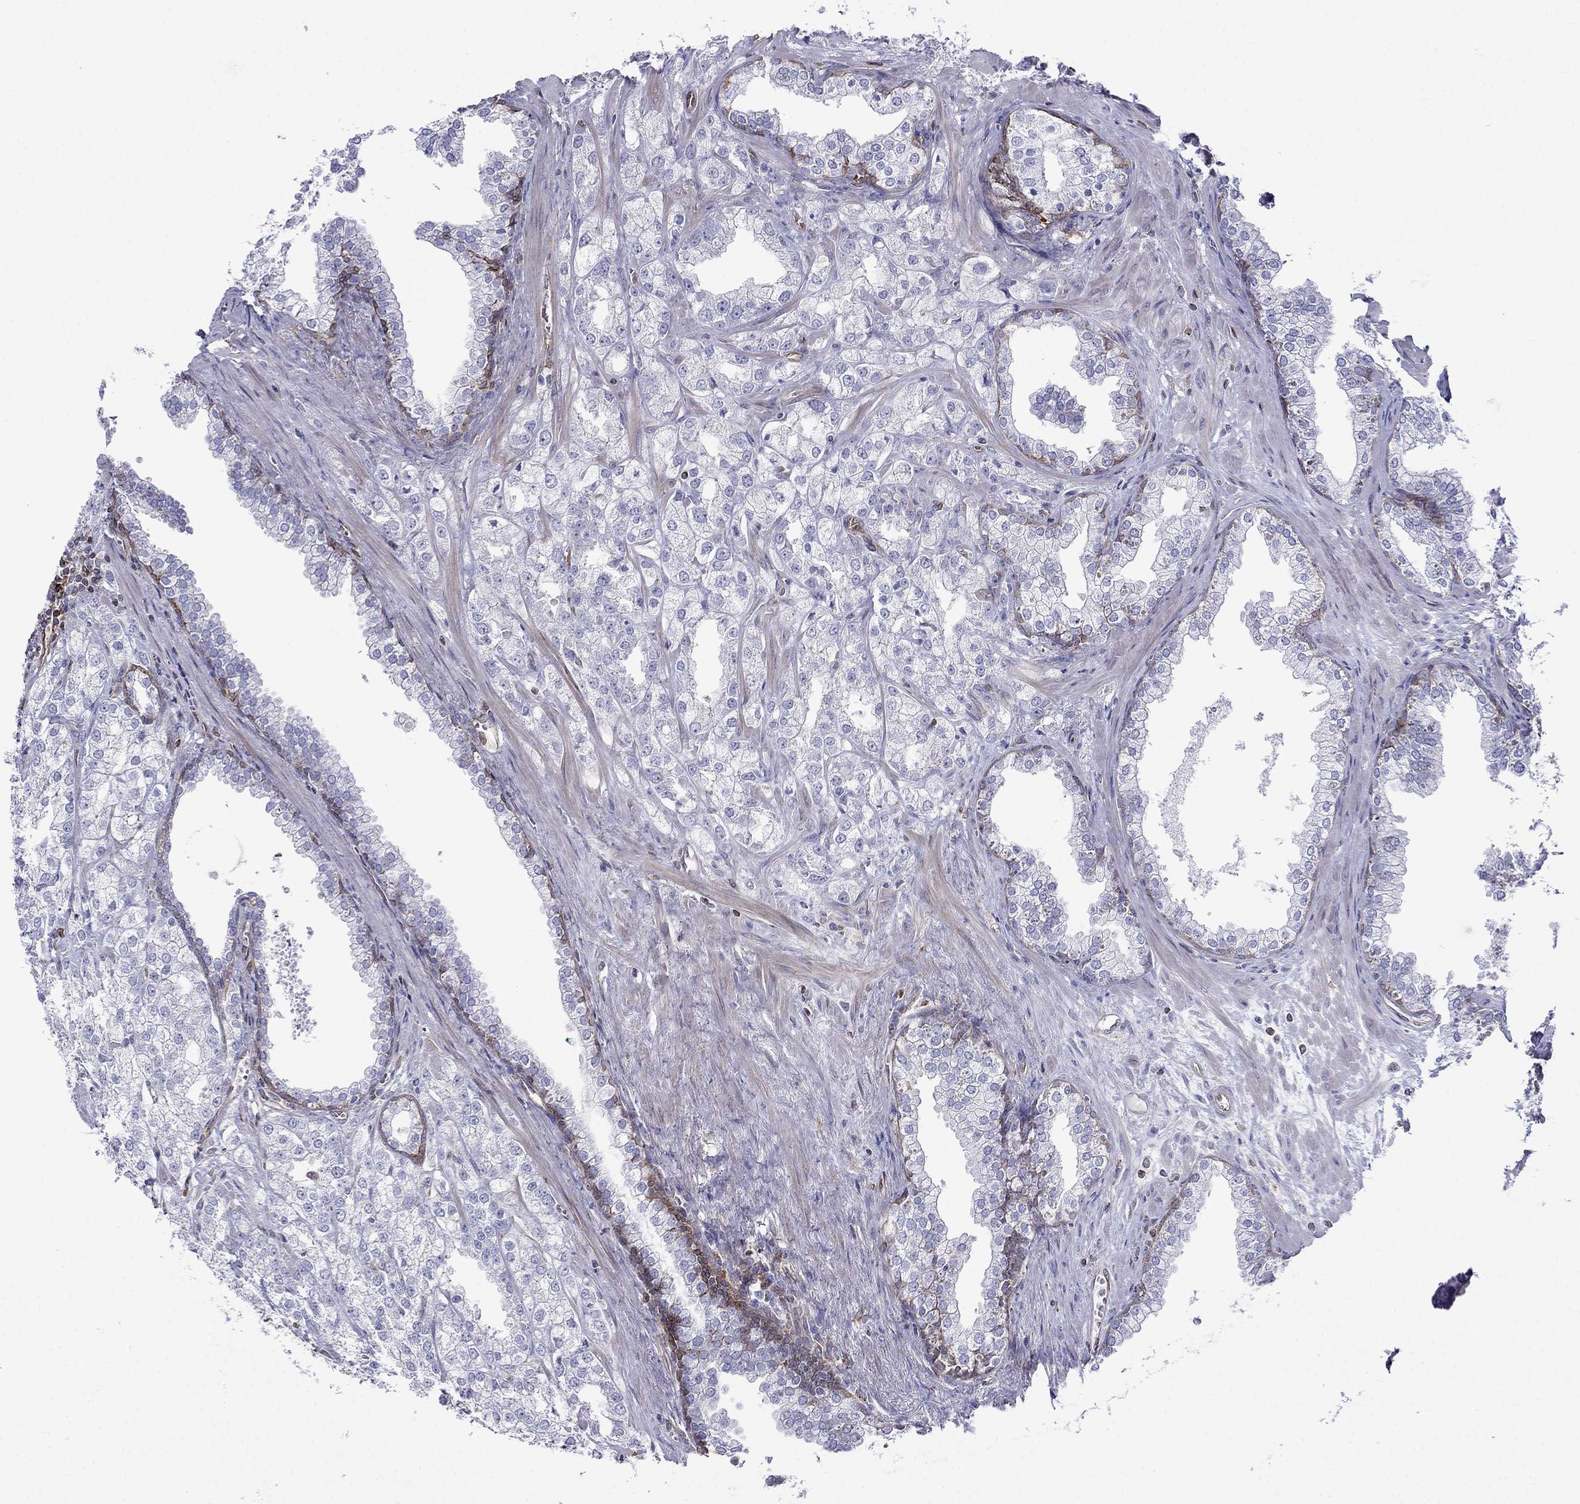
{"staining": {"intensity": "negative", "quantity": "none", "location": "none"}, "tissue": "prostate cancer", "cell_type": "Tumor cells", "image_type": "cancer", "snomed": [{"axis": "morphology", "description": "Adenocarcinoma, NOS"}, {"axis": "topography", "description": "Prostate"}], "caption": "Protein analysis of prostate cancer (adenocarcinoma) exhibits no significant positivity in tumor cells. (DAB immunohistochemistry (IHC), high magnification).", "gene": "GNAL", "patient": {"sex": "male", "age": 70}}